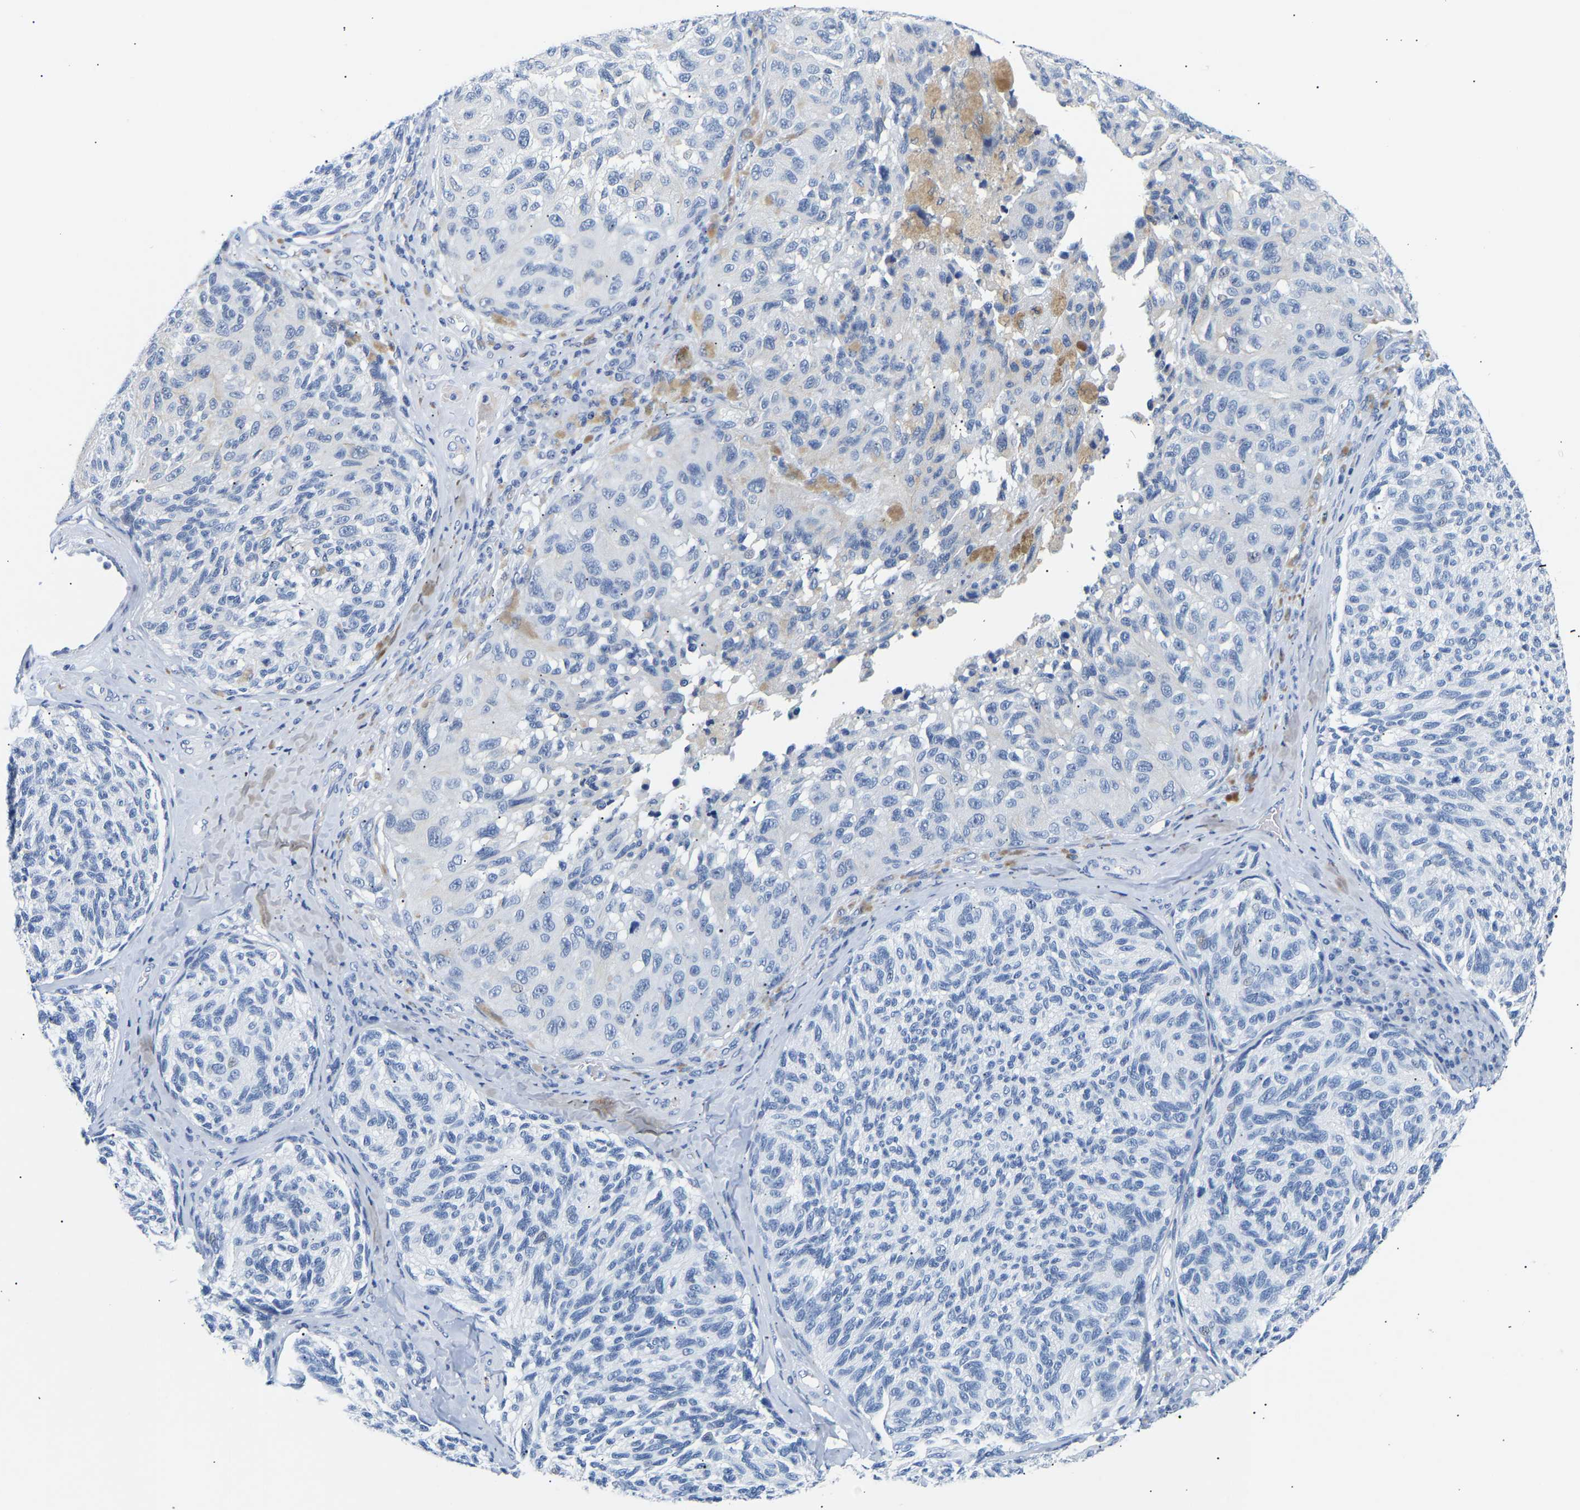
{"staining": {"intensity": "negative", "quantity": "none", "location": "none"}, "tissue": "melanoma", "cell_type": "Tumor cells", "image_type": "cancer", "snomed": [{"axis": "morphology", "description": "Malignant melanoma, NOS"}, {"axis": "topography", "description": "Skin"}], "caption": "There is no significant expression in tumor cells of malignant melanoma.", "gene": "SPINK2", "patient": {"sex": "female", "age": 73}}